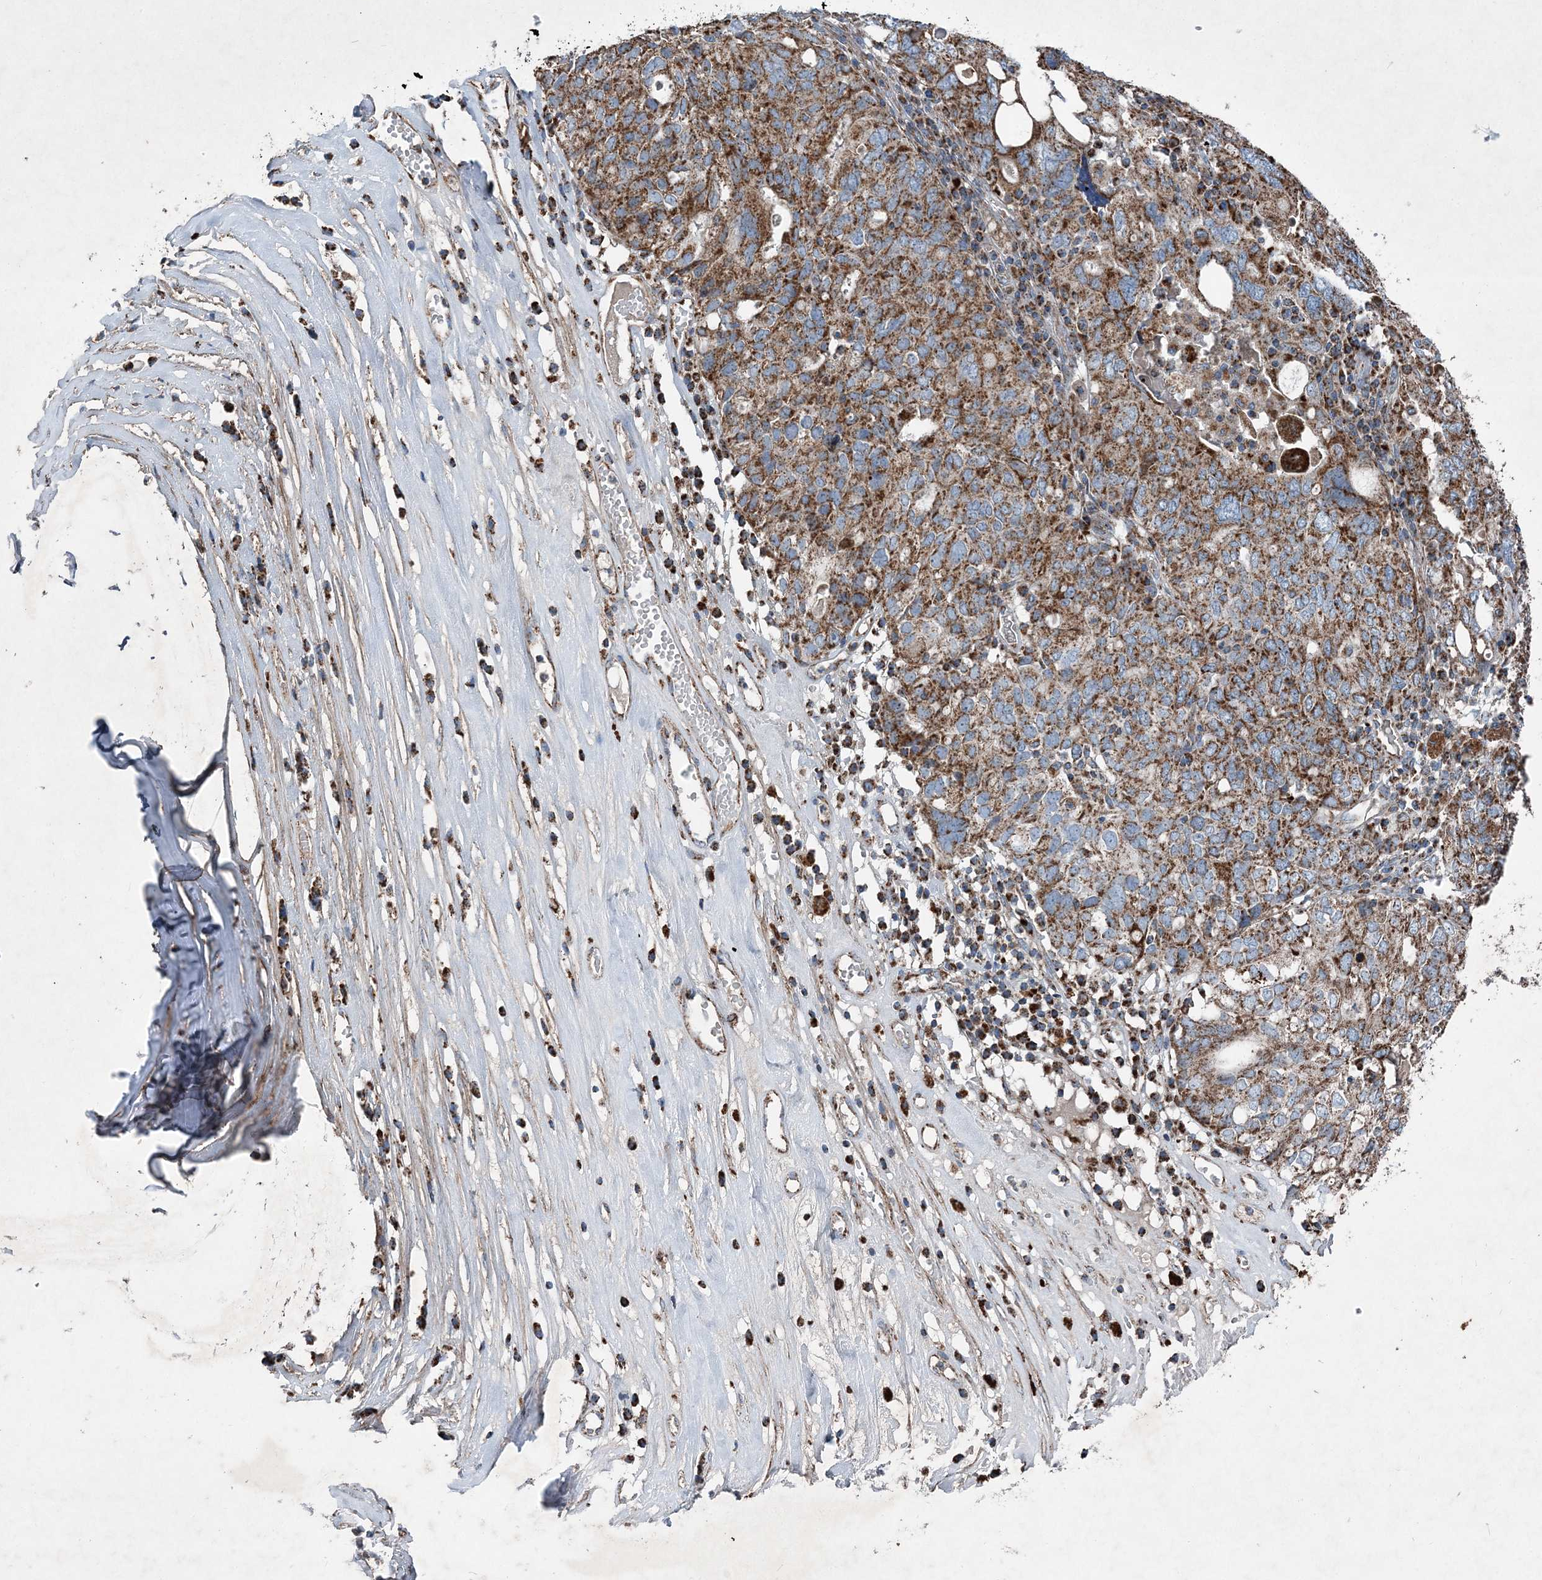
{"staining": {"intensity": "moderate", "quantity": ">75%", "location": "cytoplasmic/membranous"}, "tissue": "ovarian cancer", "cell_type": "Tumor cells", "image_type": "cancer", "snomed": [{"axis": "morphology", "description": "Carcinoma, endometroid"}, {"axis": "topography", "description": "Ovary"}], "caption": "An image of endometroid carcinoma (ovarian) stained for a protein reveals moderate cytoplasmic/membranous brown staining in tumor cells.", "gene": "SPAG16", "patient": {"sex": "female", "age": 62}}